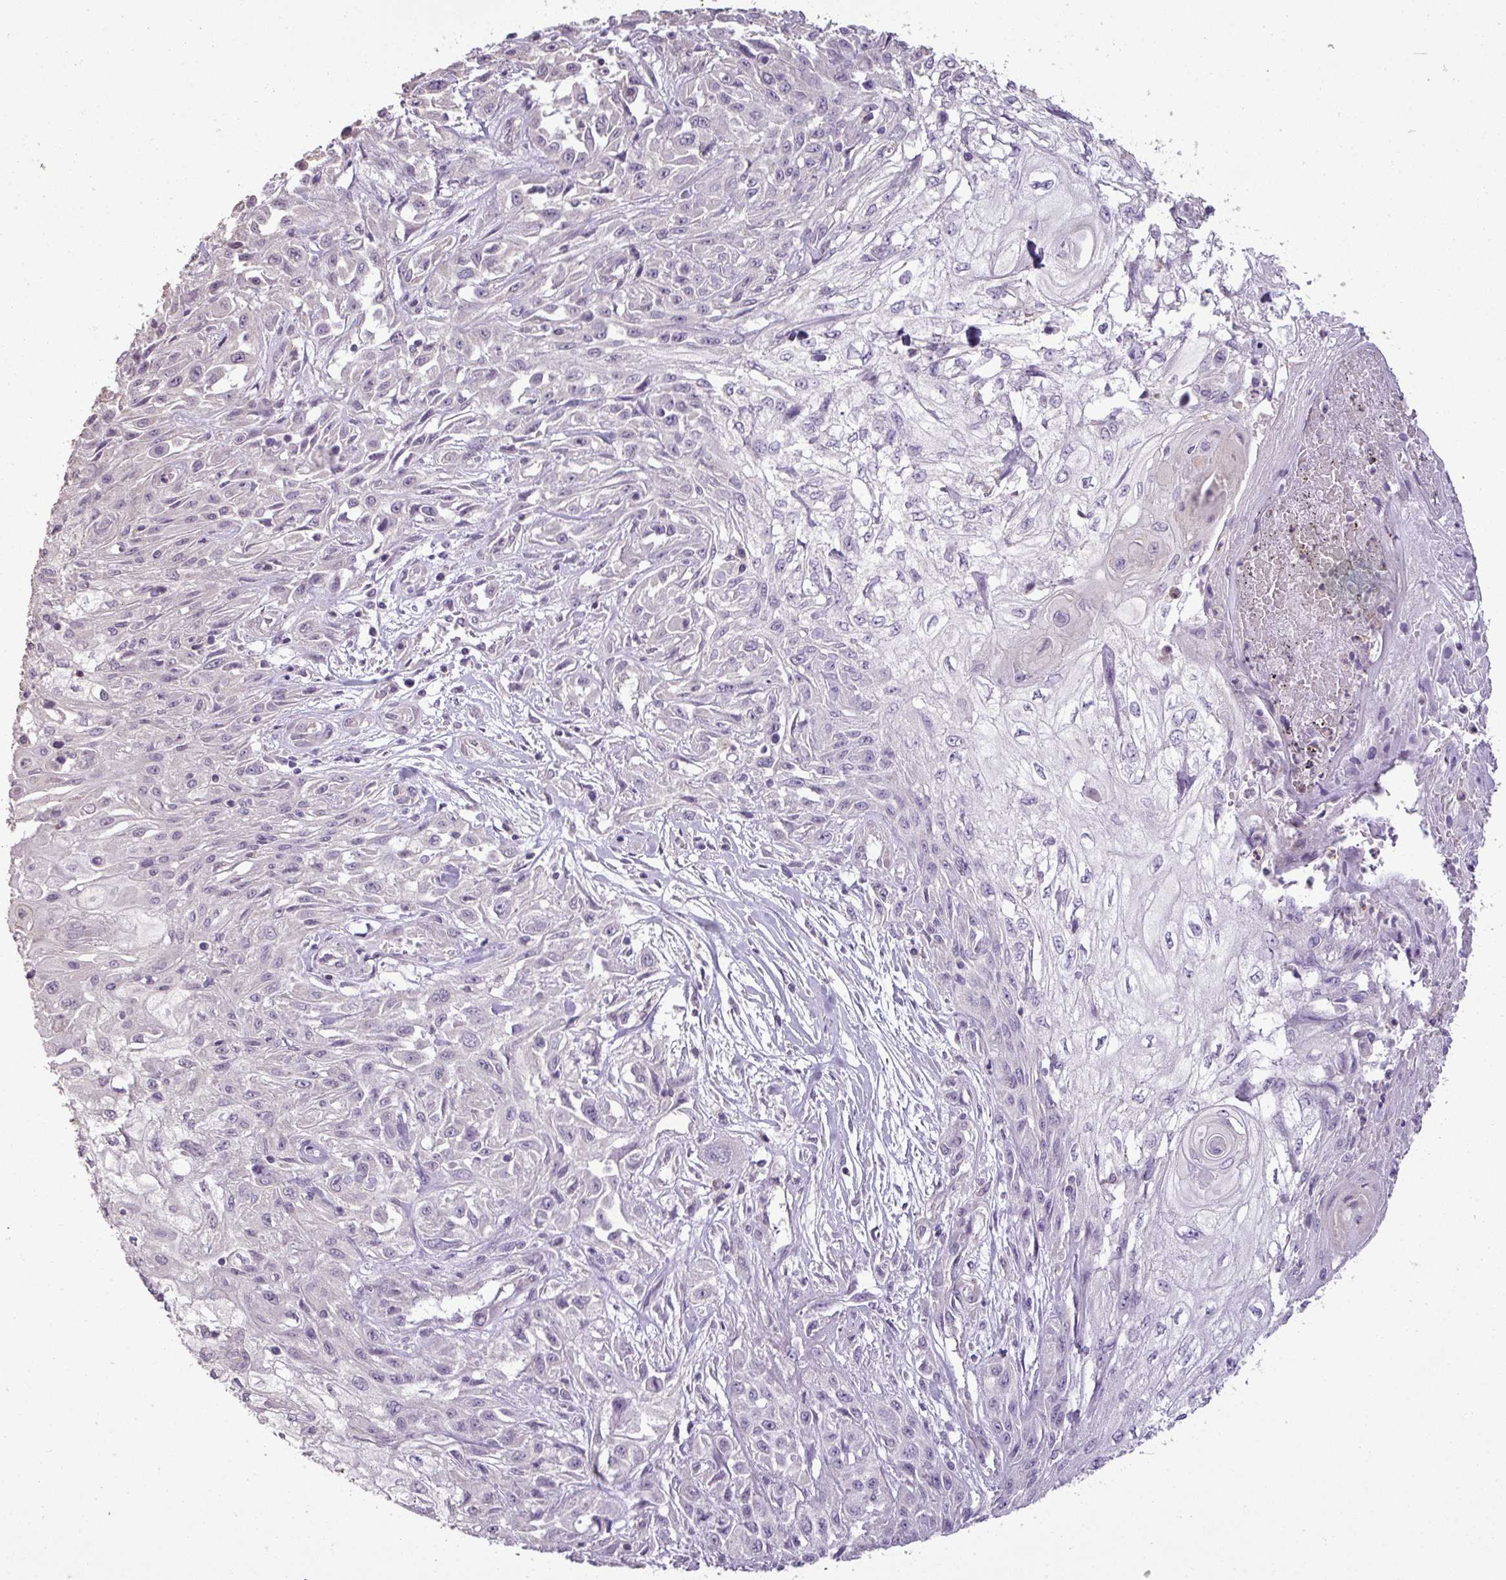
{"staining": {"intensity": "negative", "quantity": "none", "location": "none"}, "tissue": "skin cancer", "cell_type": "Tumor cells", "image_type": "cancer", "snomed": [{"axis": "morphology", "description": "Squamous cell carcinoma, NOS"}, {"axis": "morphology", "description": "Squamous cell carcinoma, metastatic, NOS"}, {"axis": "topography", "description": "Skin"}, {"axis": "topography", "description": "Lymph node"}], "caption": "This histopathology image is of skin metastatic squamous cell carcinoma stained with immunohistochemistry (IHC) to label a protein in brown with the nuclei are counter-stained blue. There is no expression in tumor cells.", "gene": "LY9", "patient": {"sex": "male", "age": 75}}